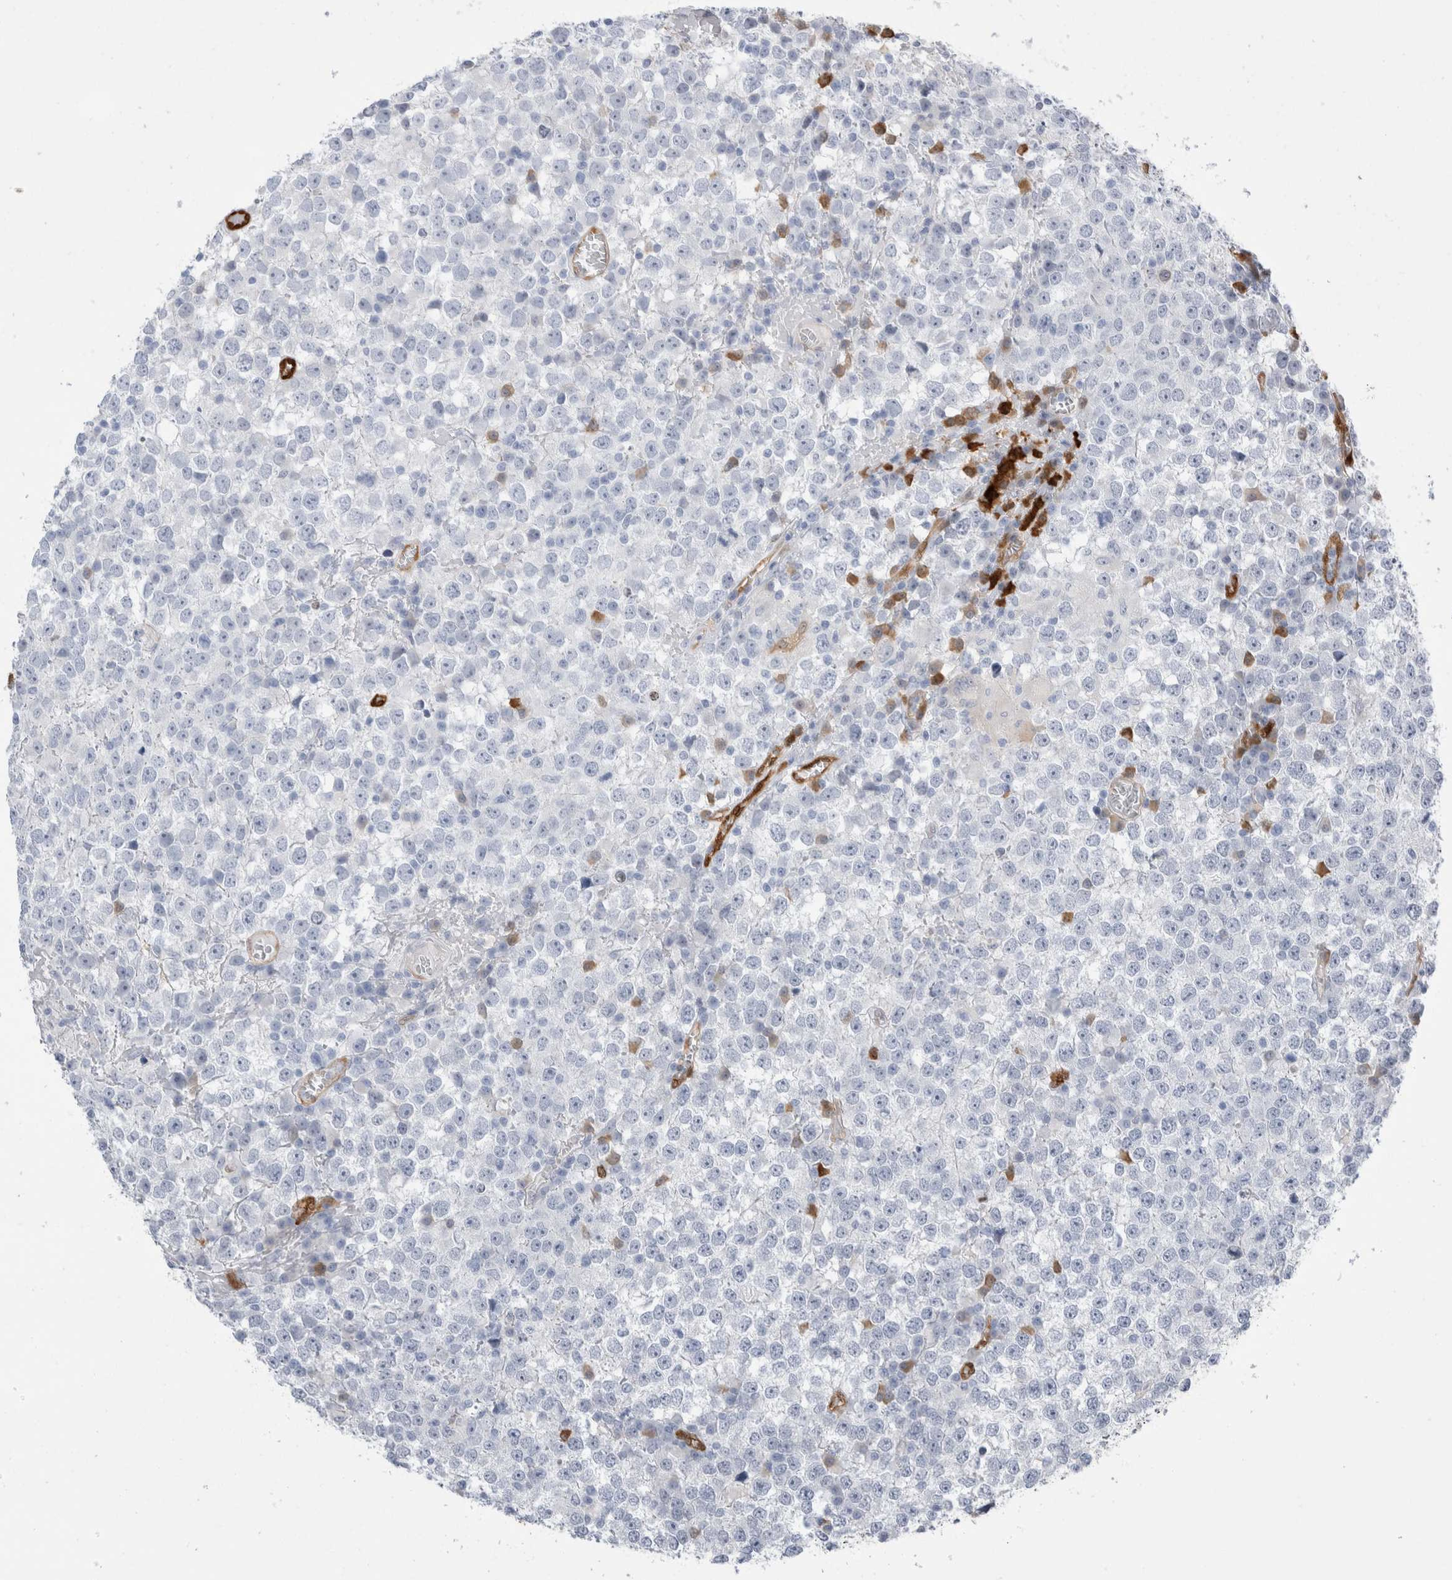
{"staining": {"intensity": "negative", "quantity": "none", "location": "none"}, "tissue": "testis cancer", "cell_type": "Tumor cells", "image_type": "cancer", "snomed": [{"axis": "morphology", "description": "Seminoma, NOS"}, {"axis": "topography", "description": "Testis"}], "caption": "This is an immunohistochemistry histopathology image of testis cancer (seminoma). There is no expression in tumor cells.", "gene": "NAPEPLD", "patient": {"sex": "male", "age": 65}}